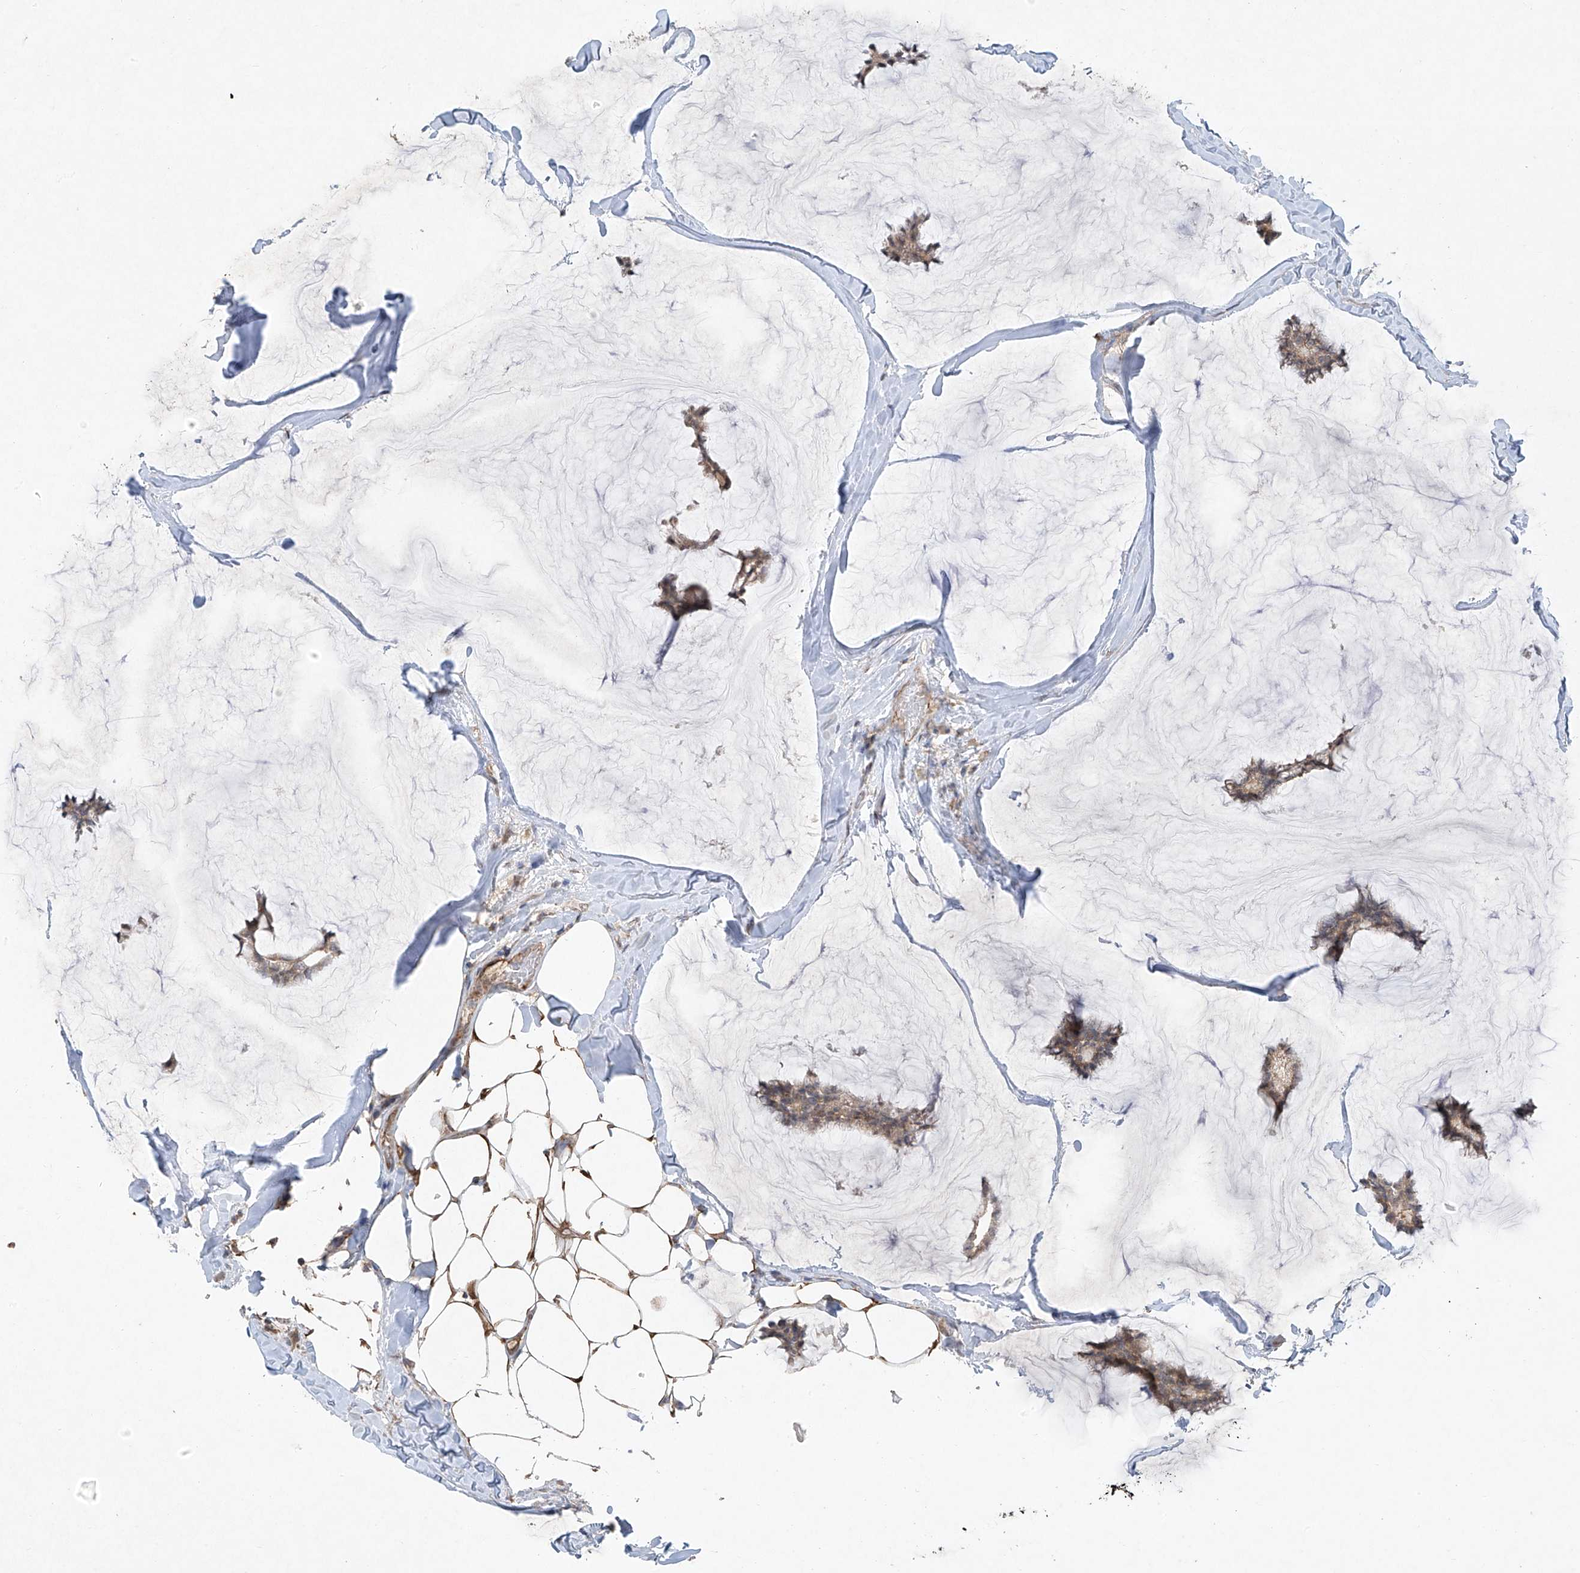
{"staining": {"intensity": "weak", "quantity": ">75%", "location": "cytoplasmic/membranous"}, "tissue": "breast cancer", "cell_type": "Tumor cells", "image_type": "cancer", "snomed": [{"axis": "morphology", "description": "Duct carcinoma"}, {"axis": "topography", "description": "Breast"}], "caption": "Breast cancer (infiltrating ductal carcinoma) stained with DAB (3,3'-diaminobenzidine) immunohistochemistry (IHC) displays low levels of weak cytoplasmic/membranous staining in approximately >75% of tumor cells. The staining was performed using DAB (3,3'-diaminobenzidine) to visualize the protein expression in brown, while the nuclei were stained in blue with hematoxylin (Magnification: 20x).", "gene": "UQCC1", "patient": {"sex": "female", "age": 93}}